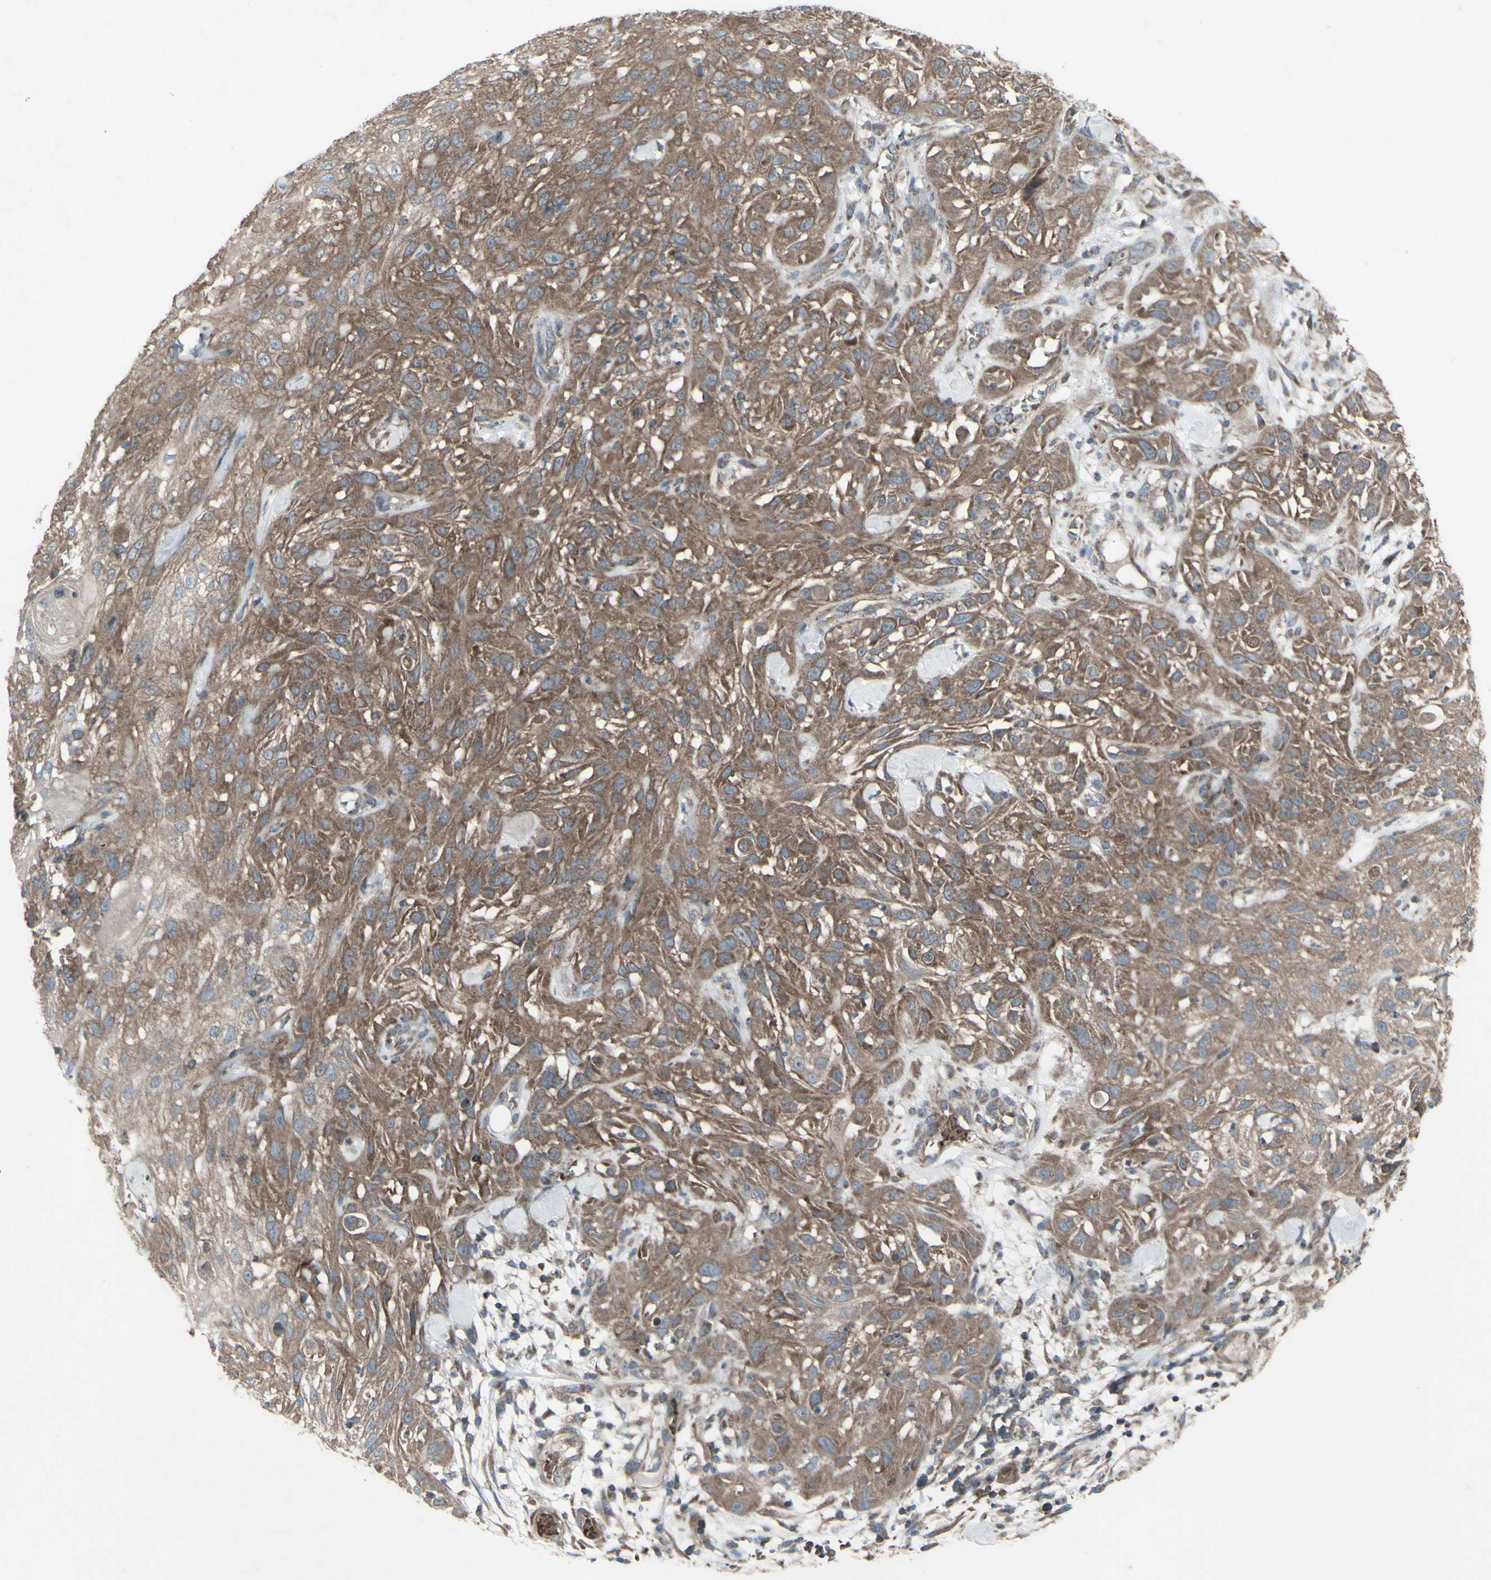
{"staining": {"intensity": "weak", "quantity": ">75%", "location": "cytoplasmic/membranous"}, "tissue": "skin cancer", "cell_type": "Tumor cells", "image_type": "cancer", "snomed": [{"axis": "morphology", "description": "Squamous cell carcinoma, NOS"}, {"axis": "topography", "description": "Skin"}], "caption": "Skin squamous cell carcinoma stained with a brown dye reveals weak cytoplasmic/membranous positive staining in about >75% of tumor cells.", "gene": "SHC1", "patient": {"sex": "male", "age": 75}}